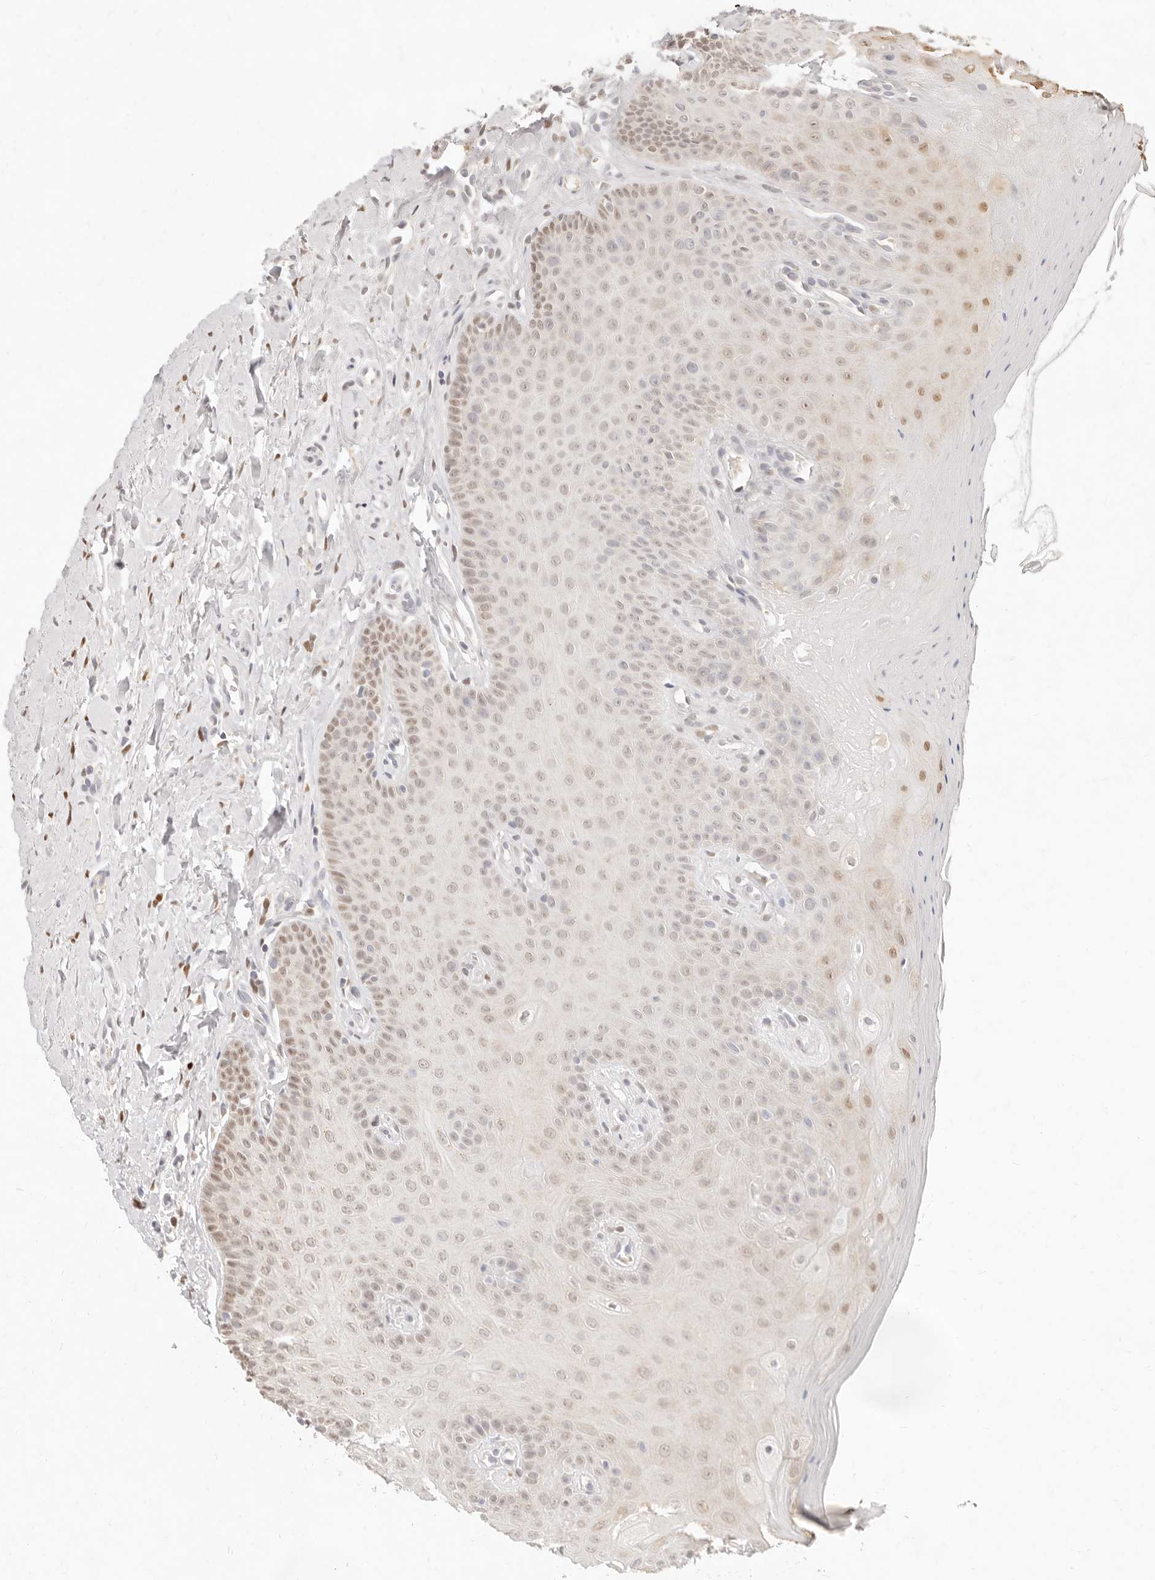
{"staining": {"intensity": "weak", "quantity": ">75%", "location": "nuclear"}, "tissue": "oral mucosa", "cell_type": "Squamous epithelial cells", "image_type": "normal", "snomed": [{"axis": "morphology", "description": "Normal tissue, NOS"}, {"axis": "topography", "description": "Oral tissue"}], "caption": "This image shows immunohistochemistry staining of normal oral mucosa, with low weak nuclear positivity in about >75% of squamous epithelial cells.", "gene": "ASCL3", "patient": {"sex": "female", "age": 31}}